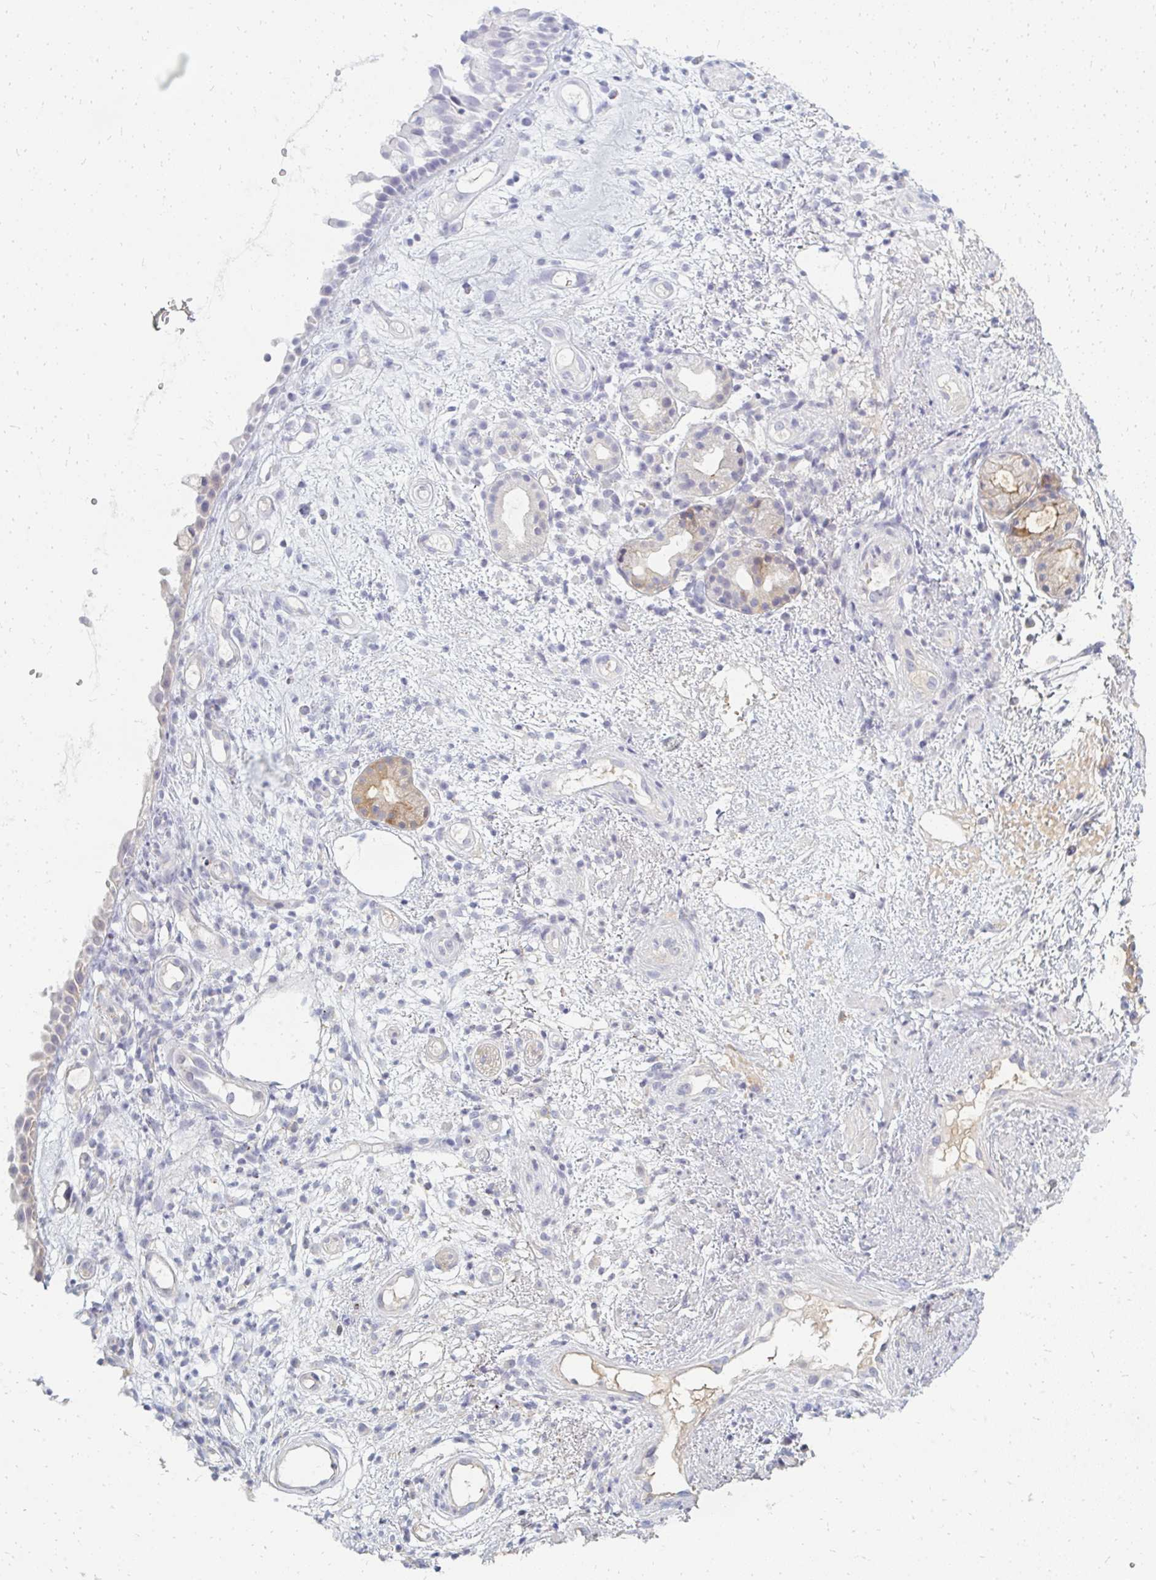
{"staining": {"intensity": "negative", "quantity": "none", "location": "none"}, "tissue": "nasopharynx", "cell_type": "Respiratory epithelial cells", "image_type": "normal", "snomed": [{"axis": "morphology", "description": "Normal tissue, NOS"}, {"axis": "morphology", "description": "Inflammation, NOS"}, {"axis": "topography", "description": "Nasopharynx"}], "caption": "IHC photomicrograph of benign nasopharynx: human nasopharynx stained with DAB (3,3'-diaminobenzidine) reveals no significant protein expression in respiratory epithelial cells.", "gene": "ZNF285", "patient": {"sex": "male", "age": 54}}